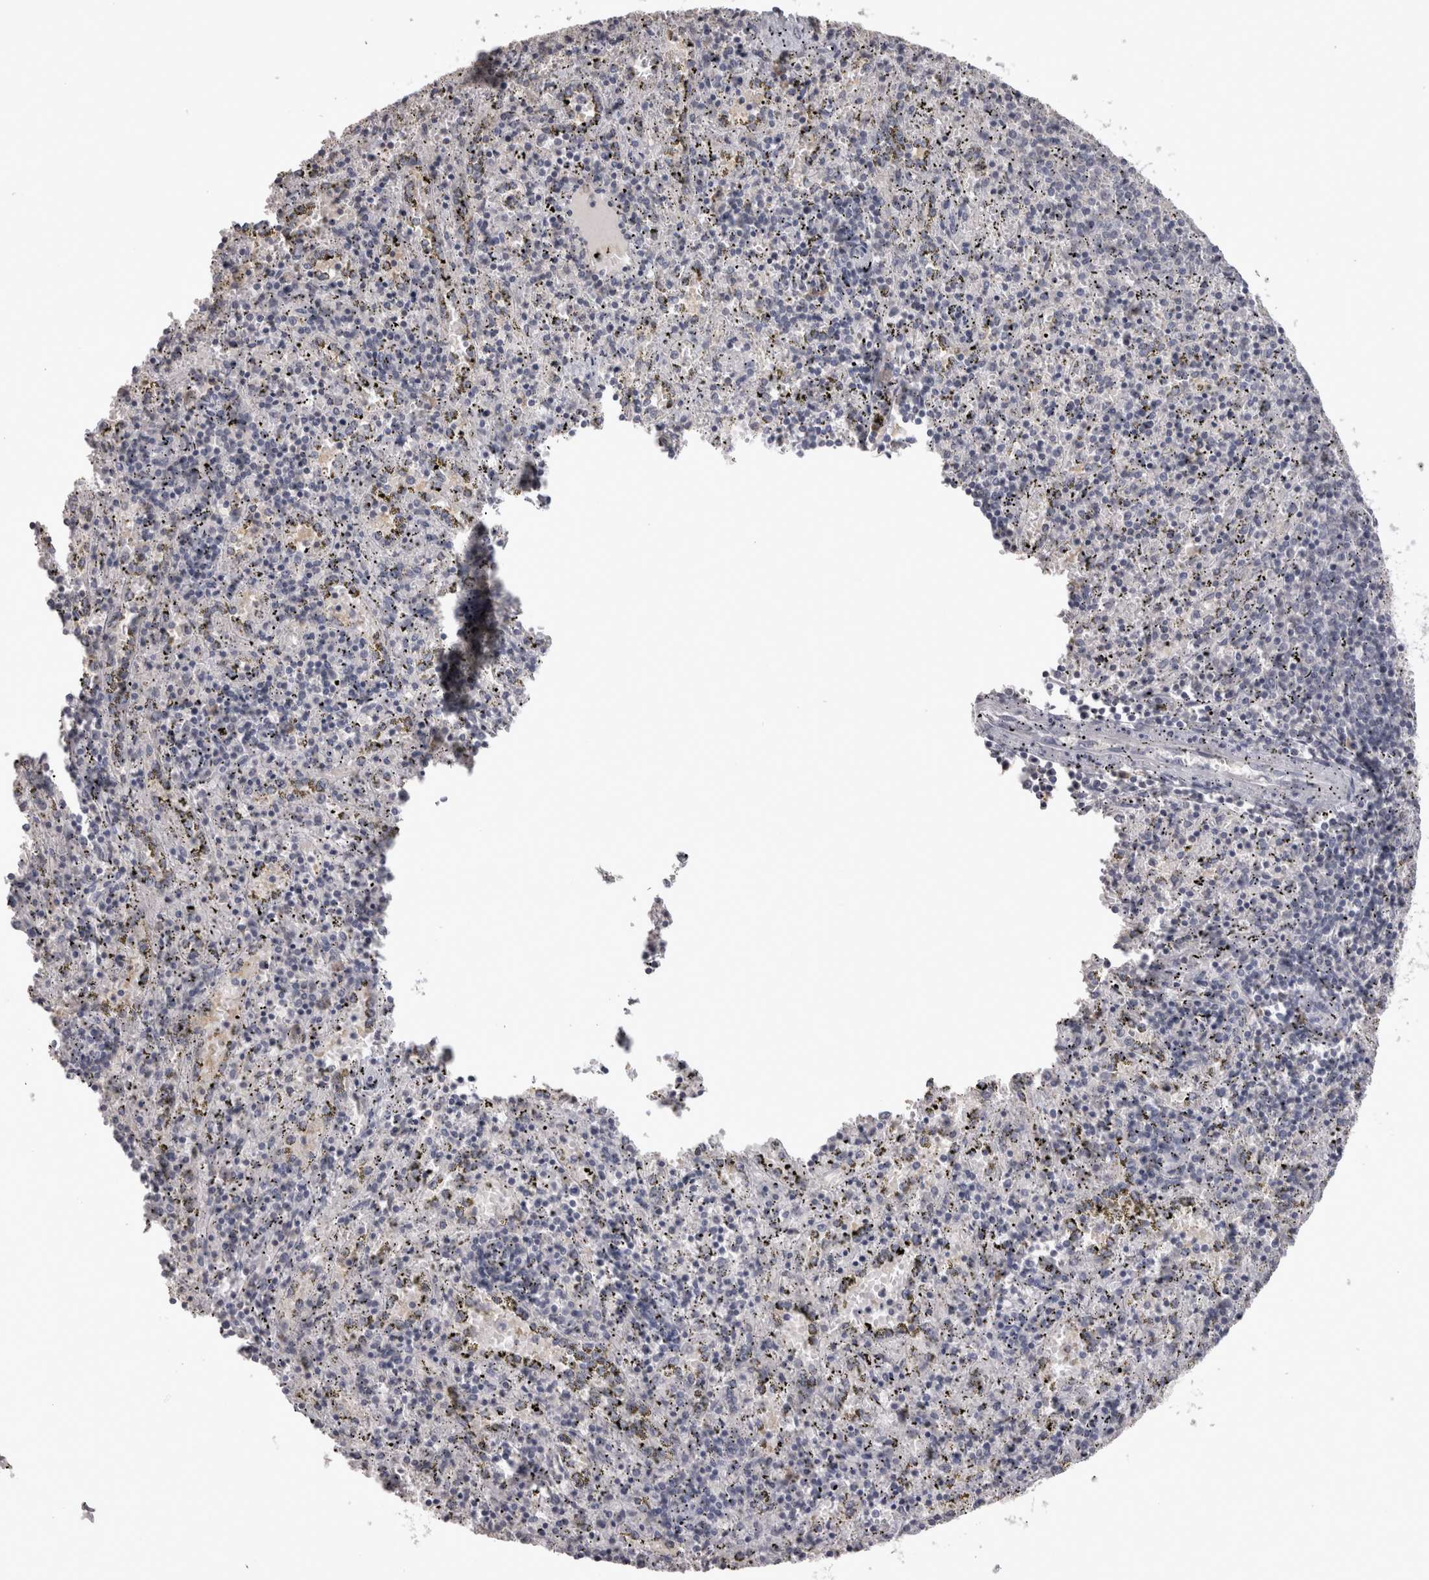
{"staining": {"intensity": "moderate", "quantity": "<25%", "location": "cytoplasmic/membranous"}, "tissue": "spleen", "cell_type": "Cells in red pulp", "image_type": "normal", "snomed": [{"axis": "morphology", "description": "Normal tissue, NOS"}, {"axis": "topography", "description": "Spleen"}], "caption": "Protein staining displays moderate cytoplasmic/membranous expression in approximately <25% of cells in red pulp in normal spleen.", "gene": "LAX1", "patient": {"sex": "male", "age": 11}}